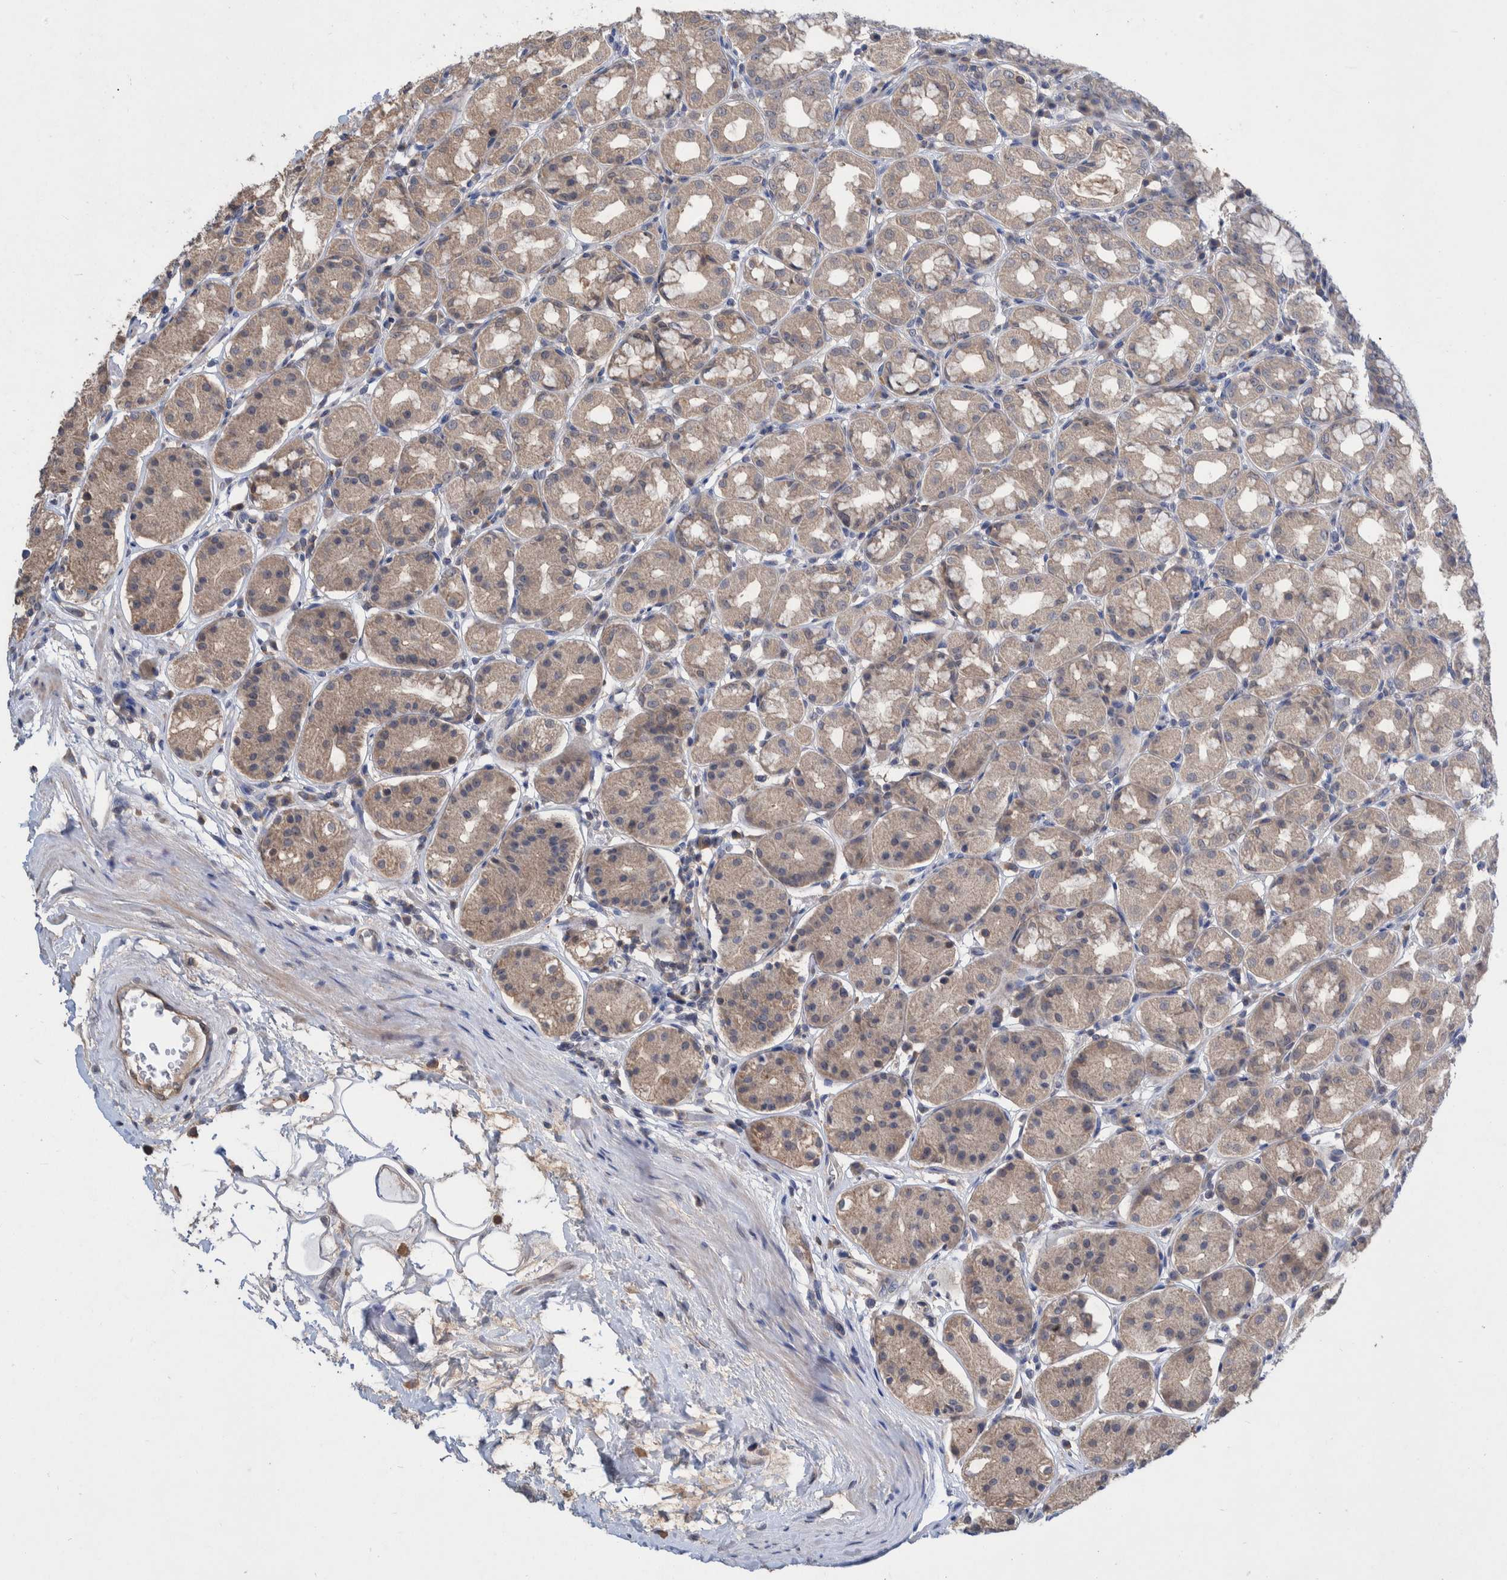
{"staining": {"intensity": "weak", "quantity": ">75%", "location": "cytoplasmic/membranous"}, "tissue": "stomach", "cell_type": "Glandular cells", "image_type": "normal", "snomed": [{"axis": "morphology", "description": "Normal tissue, NOS"}, {"axis": "topography", "description": "Stomach"}, {"axis": "topography", "description": "Stomach, lower"}], "caption": "Brown immunohistochemical staining in benign human stomach shows weak cytoplasmic/membranous staining in about >75% of glandular cells. Immunohistochemistry stains the protein of interest in brown and the nuclei are stained blue.", "gene": "PLPBP", "patient": {"sex": "female", "age": 56}}